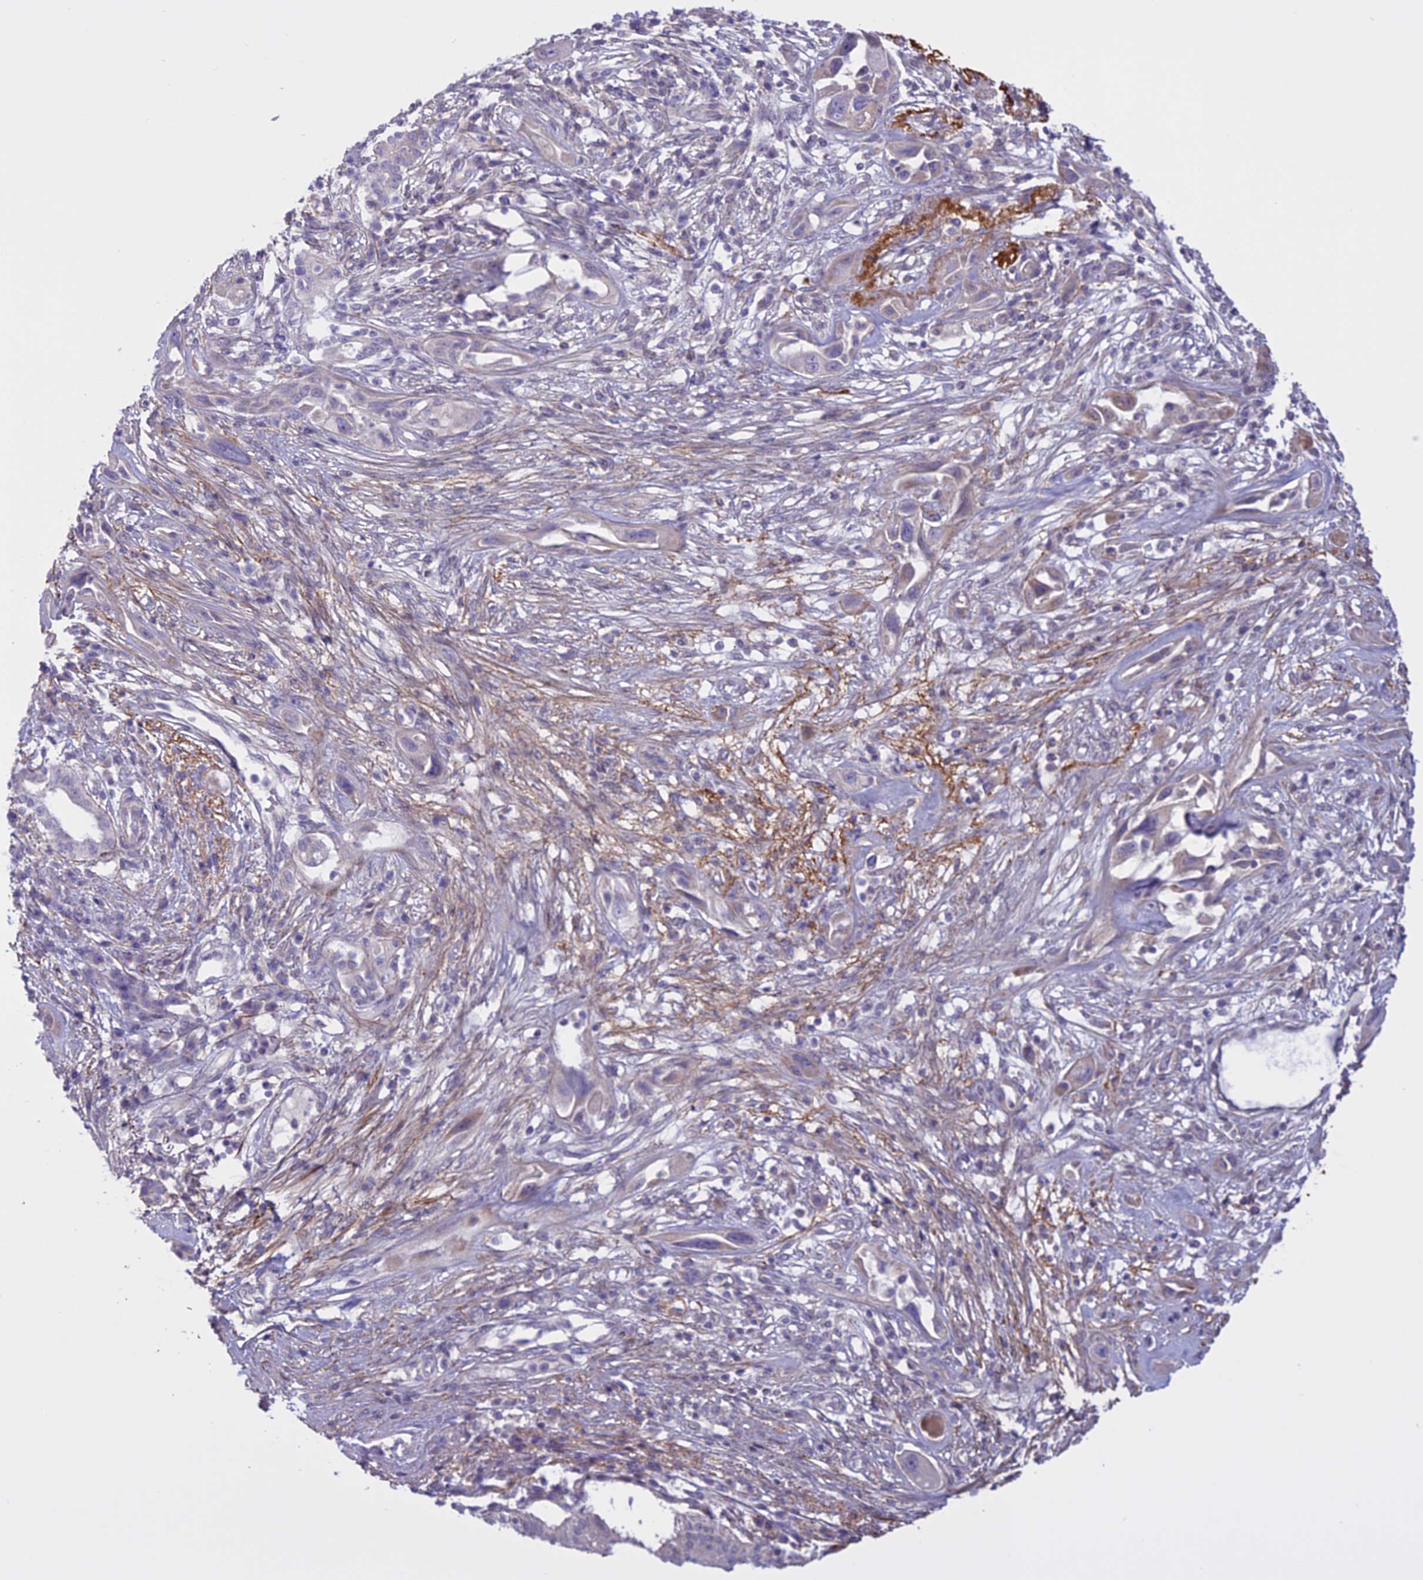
{"staining": {"intensity": "negative", "quantity": "none", "location": "none"}, "tissue": "pancreatic cancer", "cell_type": "Tumor cells", "image_type": "cancer", "snomed": [{"axis": "morphology", "description": "Adenocarcinoma, NOS"}, {"axis": "topography", "description": "Pancreas"}], "caption": "DAB immunohistochemical staining of human pancreatic cancer (adenocarcinoma) reveals no significant positivity in tumor cells. Brightfield microscopy of immunohistochemistry (IHC) stained with DAB (brown) and hematoxylin (blue), captured at high magnification.", "gene": "SPHKAP", "patient": {"sex": "male", "age": 68}}